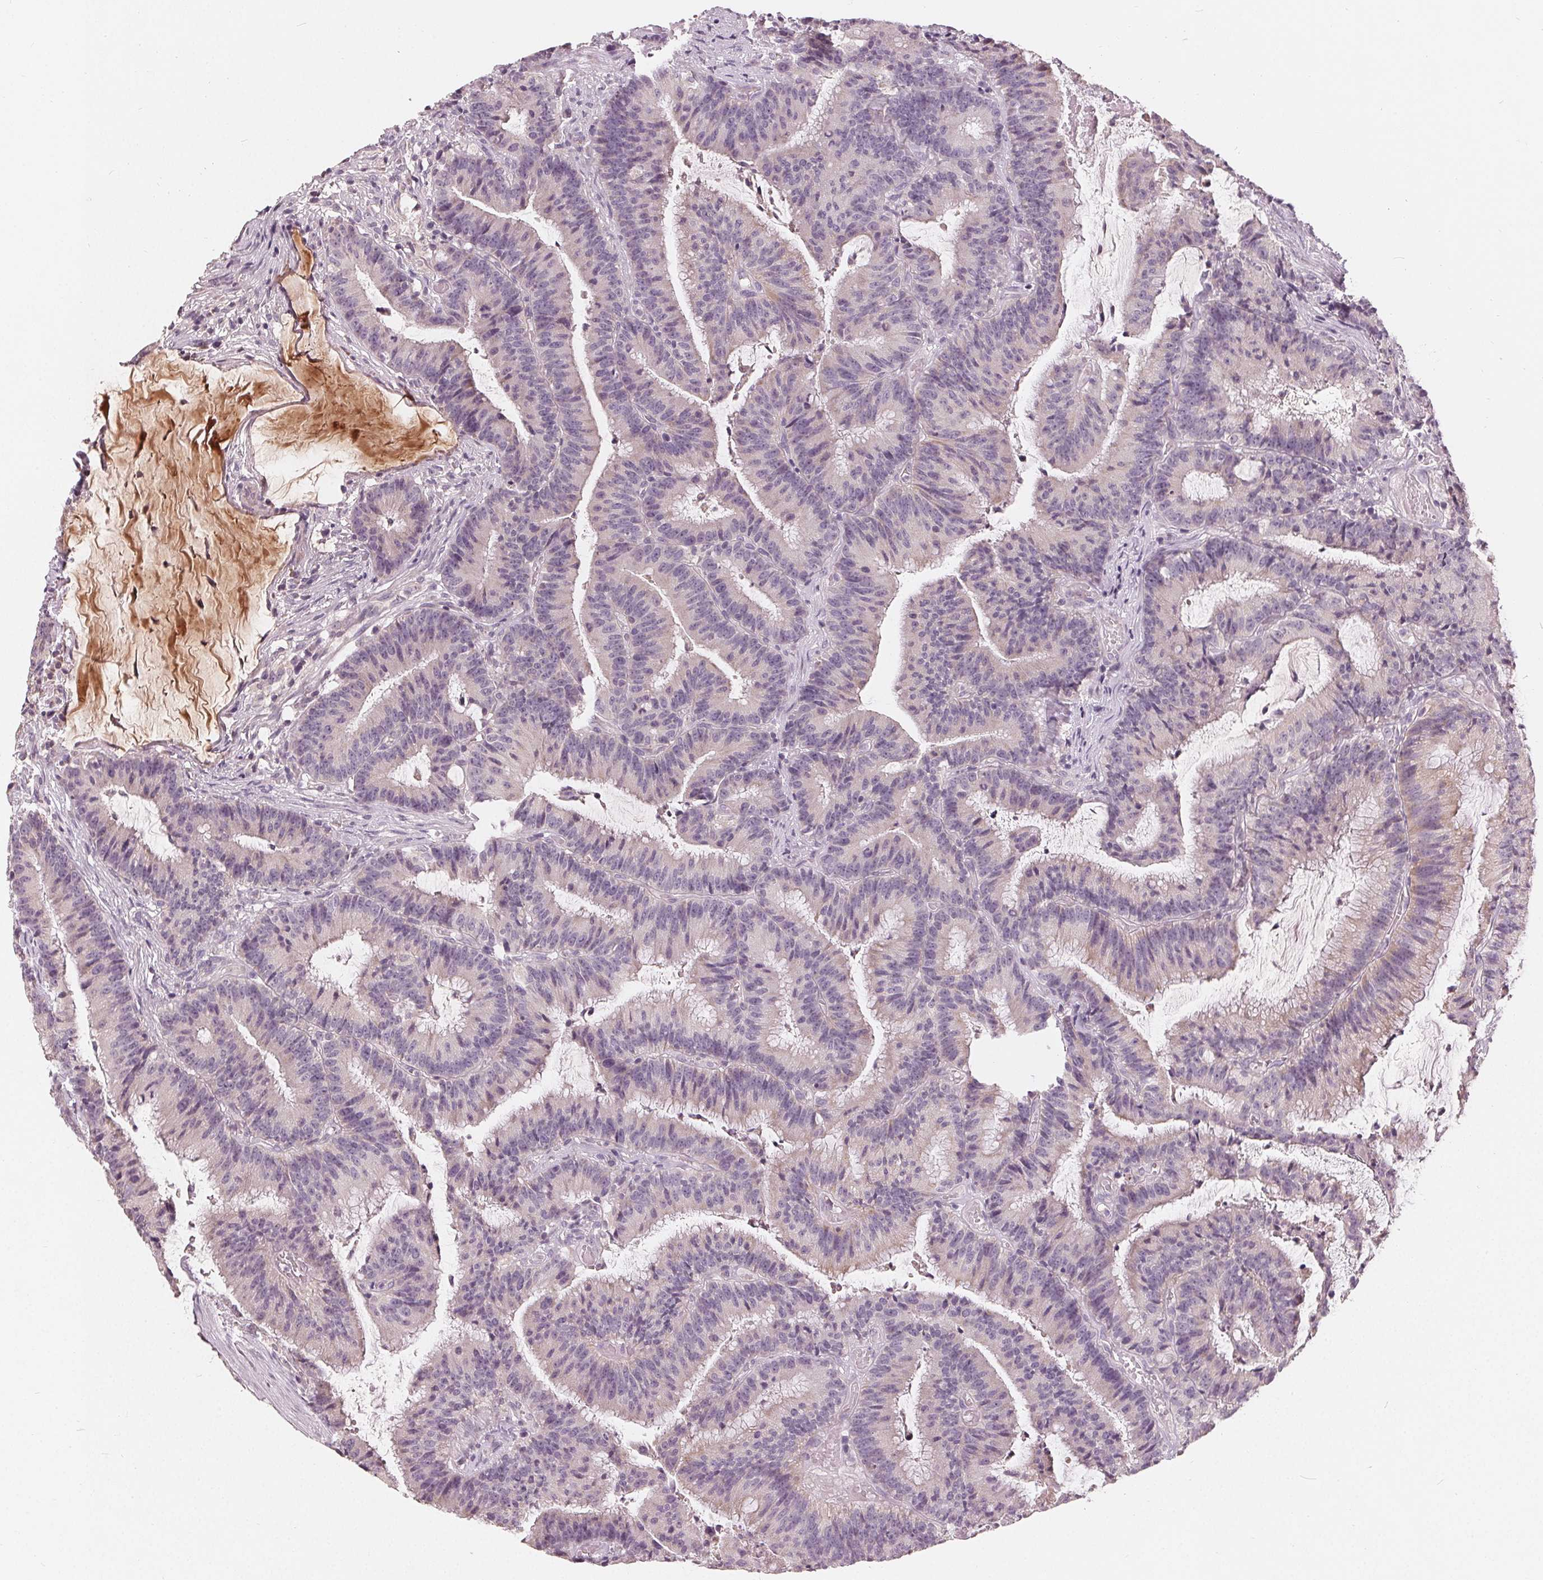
{"staining": {"intensity": "negative", "quantity": "none", "location": "none"}, "tissue": "colorectal cancer", "cell_type": "Tumor cells", "image_type": "cancer", "snomed": [{"axis": "morphology", "description": "Adenocarcinoma, NOS"}, {"axis": "topography", "description": "Colon"}], "caption": "Human colorectal cancer (adenocarcinoma) stained for a protein using immunohistochemistry (IHC) demonstrates no positivity in tumor cells.", "gene": "TRIM60", "patient": {"sex": "female", "age": 78}}